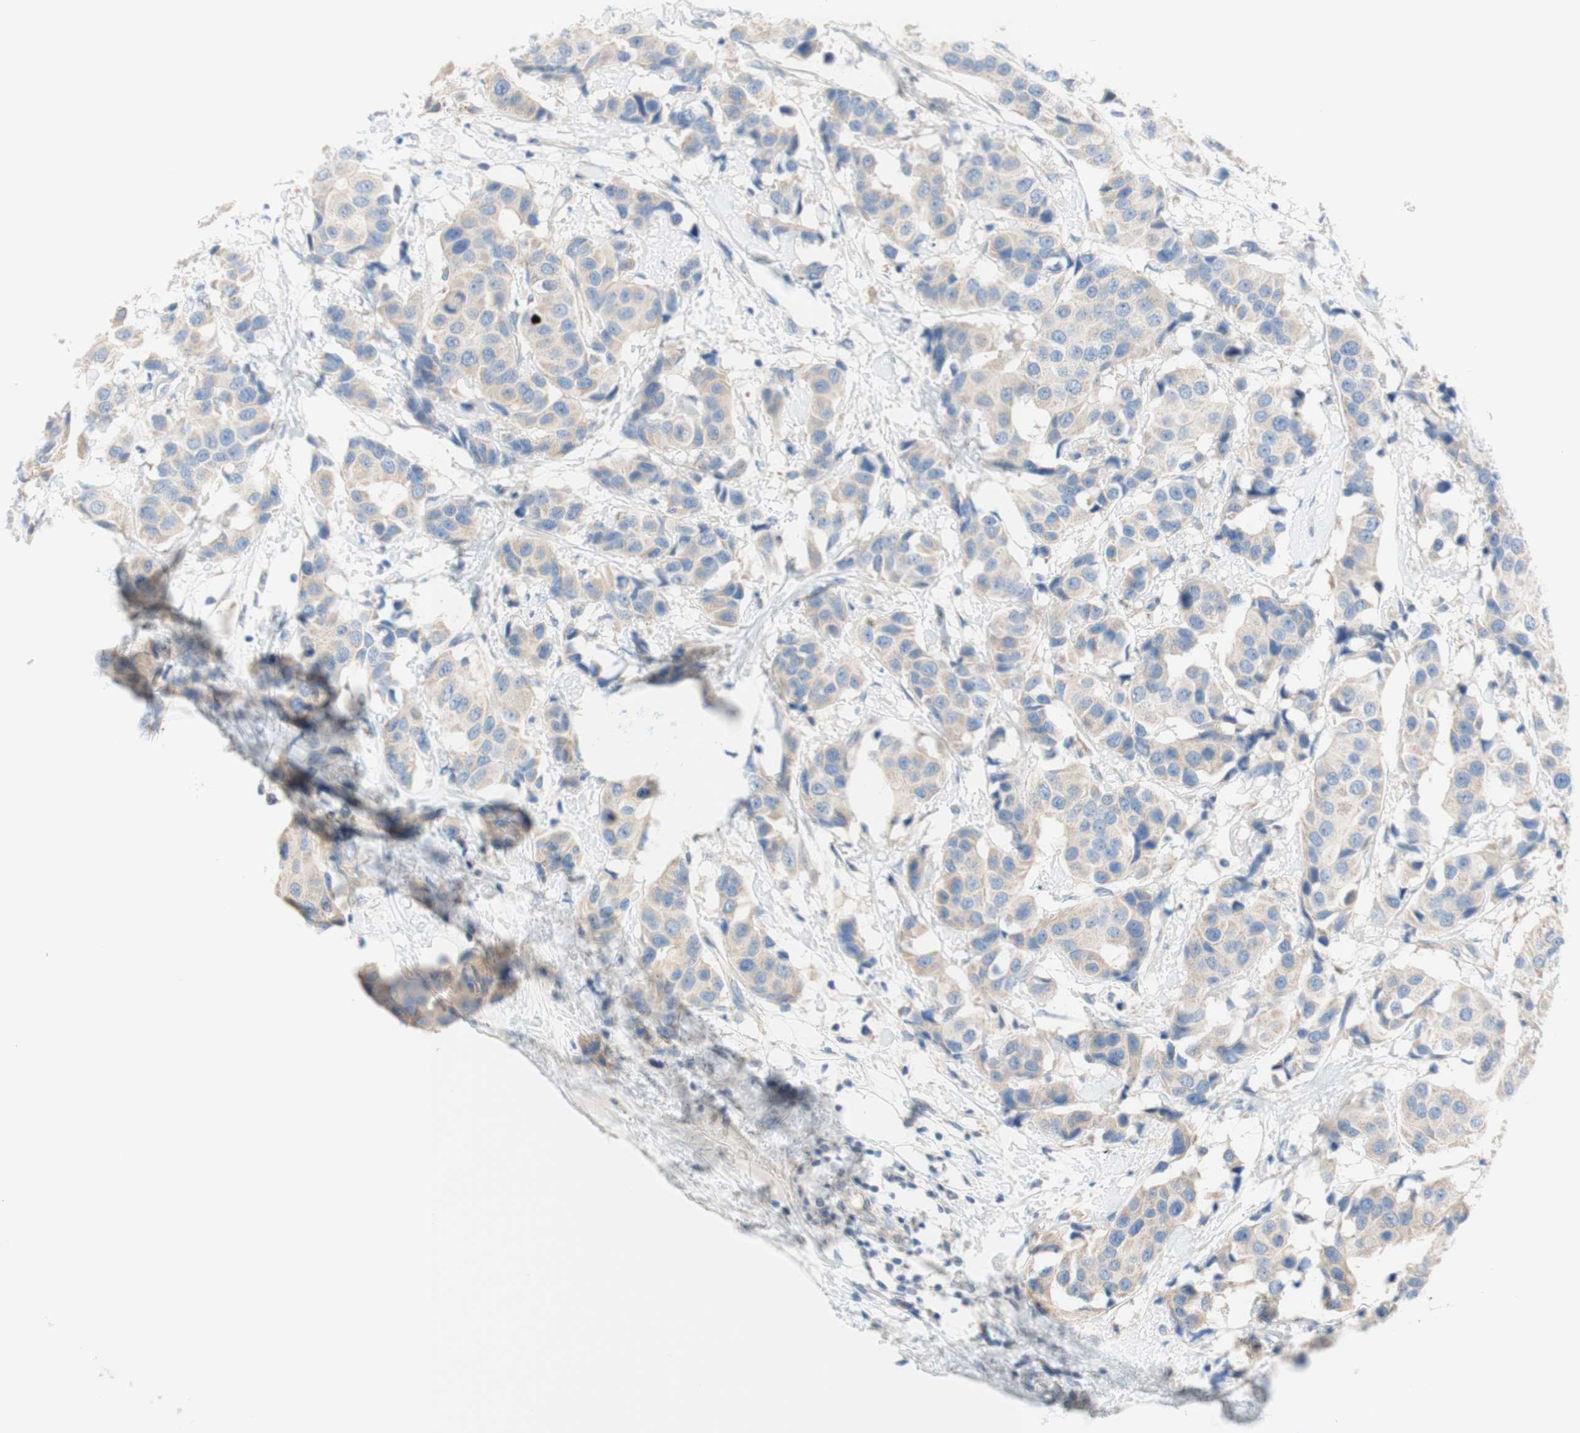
{"staining": {"intensity": "weak", "quantity": ">75%", "location": "cytoplasmic/membranous"}, "tissue": "breast cancer", "cell_type": "Tumor cells", "image_type": "cancer", "snomed": [{"axis": "morphology", "description": "Normal tissue, NOS"}, {"axis": "morphology", "description": "Duct carcinoma"}, {"axis": "topography", "description": "Breast"}], "caption": "IHC histopathology image of neoplastic tissue: human breast invasive ductal carcinoma stained using IHC exhibits low levels of weak protein expression localized specifically in the cytoplasmic/membranous of tumor cells, appearing as a cytoplasmic/membranous brown color.", "gene": "F3", "patient": {"sex": "female", "age": 39}}